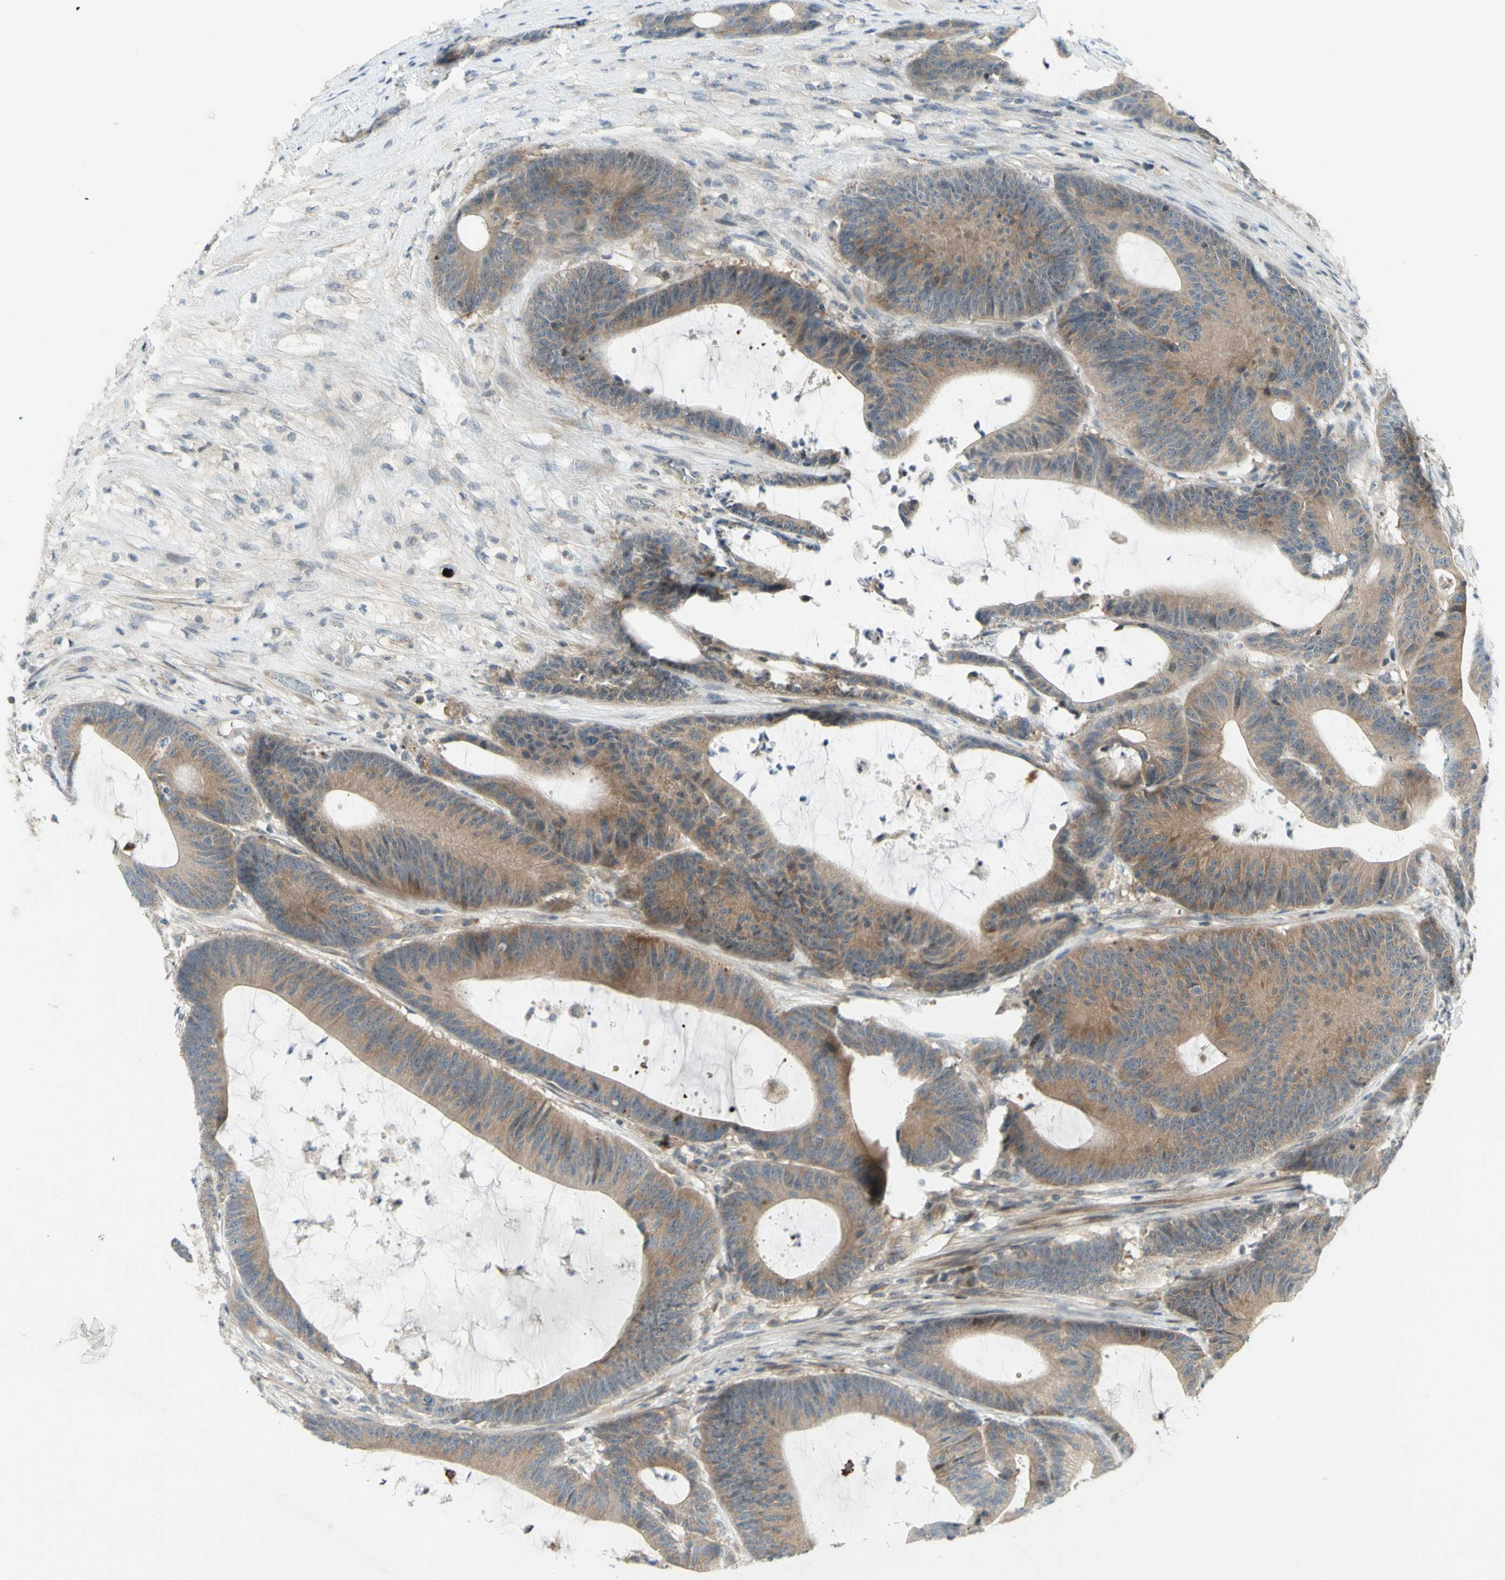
{"staining": {"intensity": "moderate", "quantity": "25%-75%", "location": "cytoplasmic/membranous"}, "tissue": "colorectal cancer", "cell_type": "Tumor cells", "image_type": "cancer", "snomed": [{"axis": "morphology", "description": "Adenocarcinoma, NOS"}, {"axis": "topography", "description": "Colon"}], "caption": "Immunohistochemistry (IHC) histopathology image of neoplastic tissue: human colorectal cancer stained using IHC demonstrates medium levels of moderate protein expression localized specifically in the cytoplasmic/membranous of tumor cells, appearing as a cytoplasmic/membranous brown color.", "gene": "ETF1", "patient": {"sex": "female", "age": 84}}